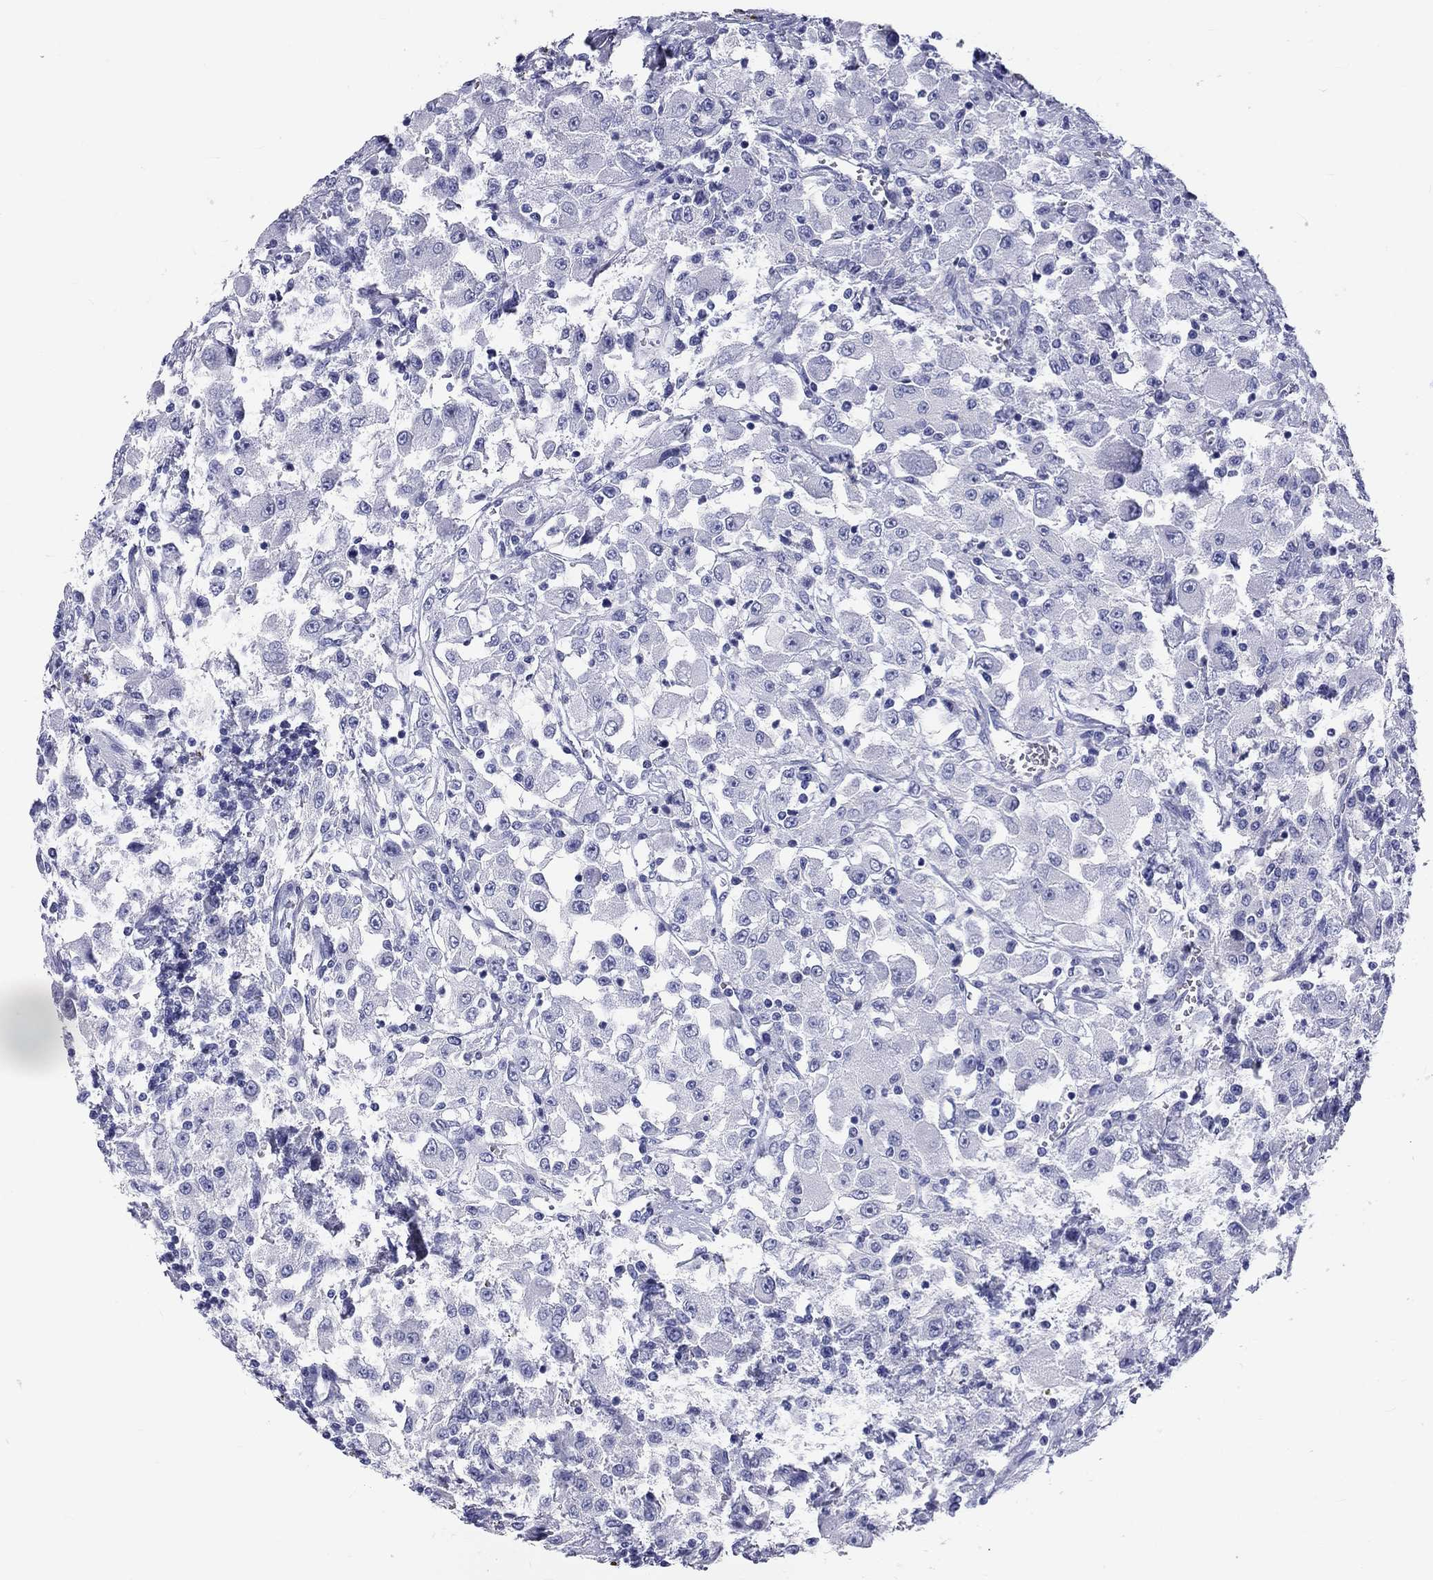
{"staining": {"intensity": "negative", "quantity": "none", "location": "none"}, "tissue": "renal cancer", "cell_type": "Tumor cells", "image_type": "cancer", "snomed": [{"axis": "morphology", "description": "Adenocarcinoma, NOS"}, {"axis": "topography", "description": "Kidney"}], "caption": "Immunohistochemistry (IHC) image of human adenocarcinoma (renal) stained for a protein (brown), which reveals no positivity in tumor cells.", "gene": "DNALI1", "patient": {"sex": "female", "age": 67}}